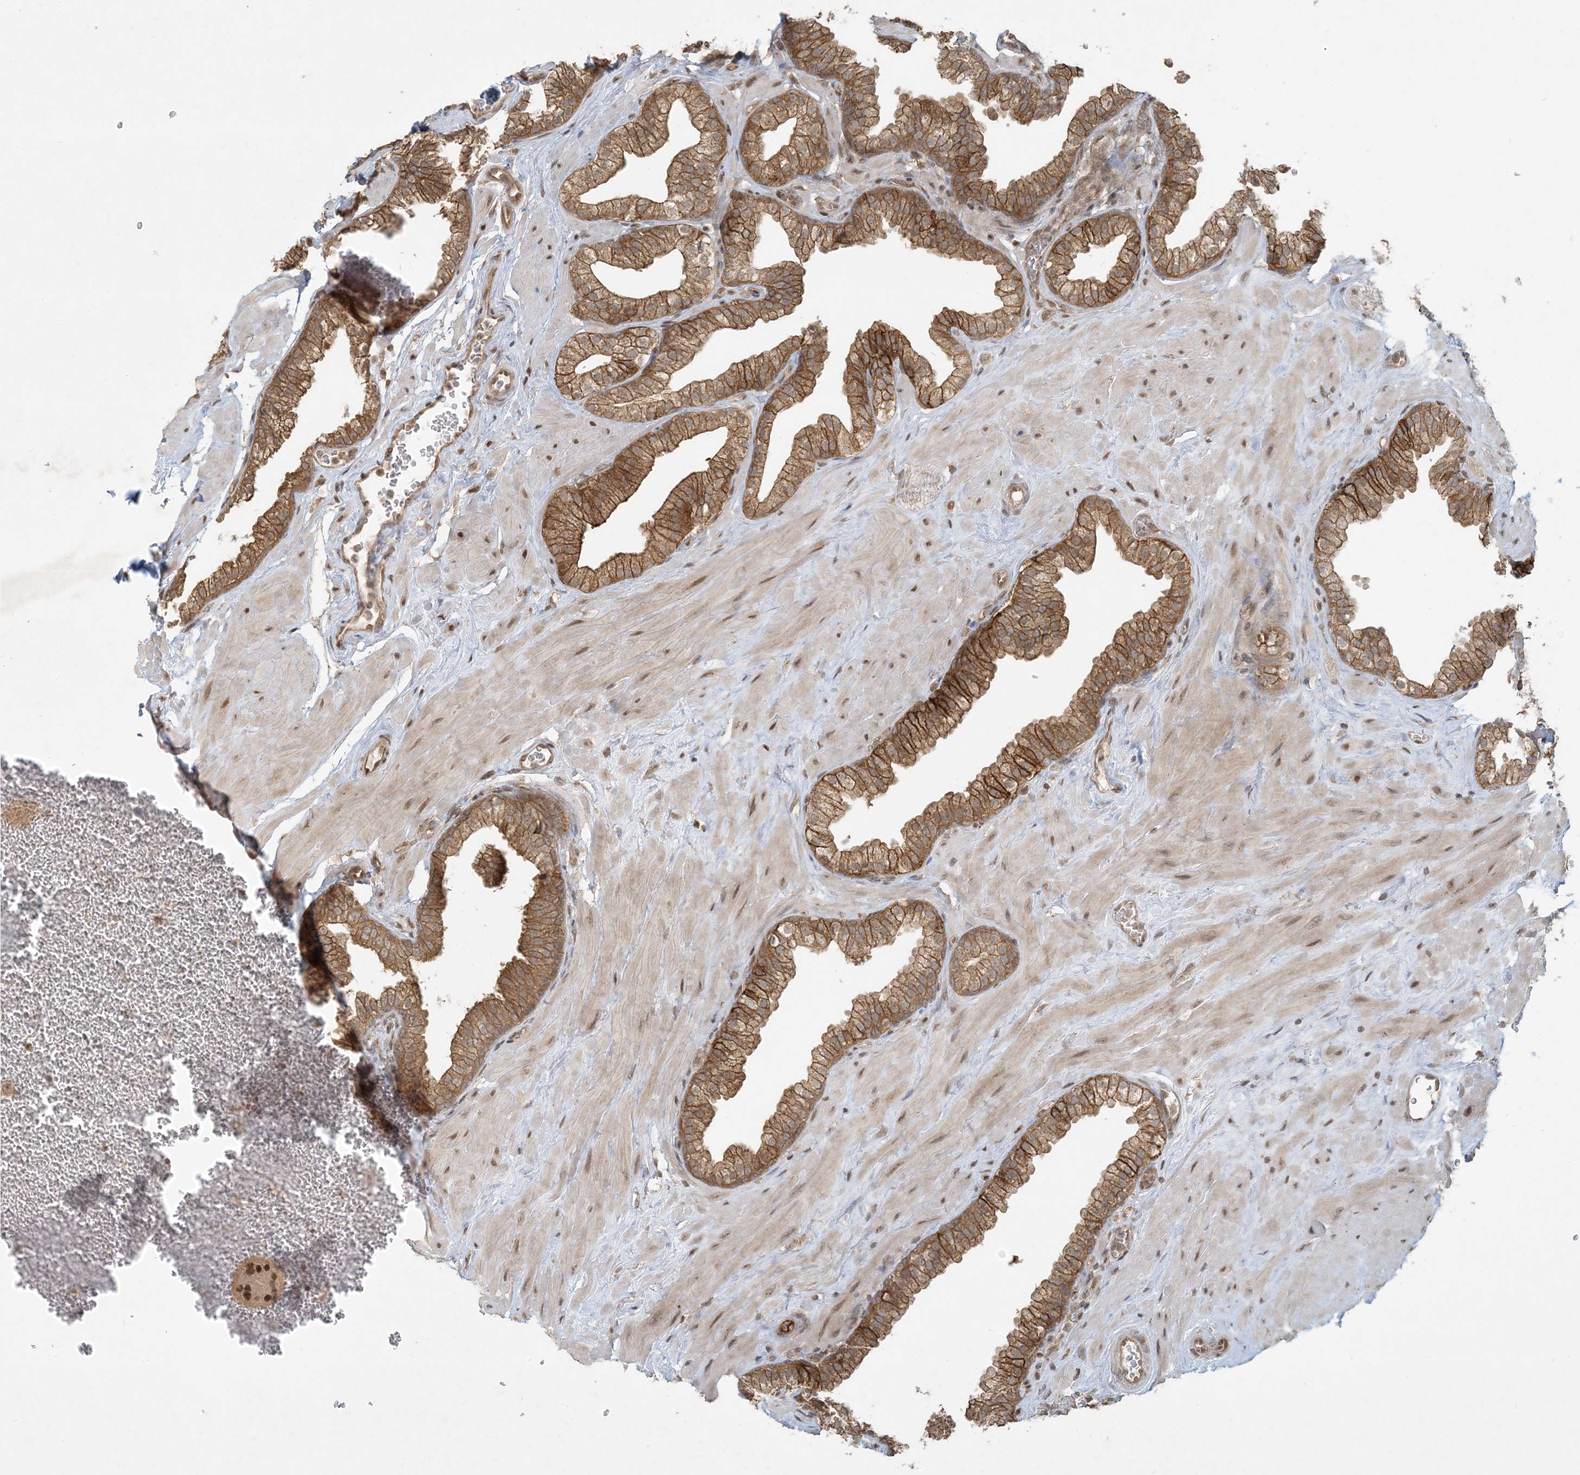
{"staining": {"intensity": "moderate", "quantity": ">75%", "location": "cytoplasmic/membranous"}, "tissue": "prostate", "cell_type": "Glandular cells", "image_type": "normal", "snomed": [{"axis": "morphology", "description": "Normal tissue, NOS"}, {"axis": "morphology", "description": "Urothelial carcinoma, Low grade"}, {"axis": "topography", "description": "Urinary bladder"}, {"axis": "topography", "description": "Prostate"}], "caption": "DAB immunohistochemical staining of benign prostate demonstrates moderate cytoplasmic/membranous protein staining in approximately >75% of glandular cells.", "gene": "BCORL1", "patient": {"sex": "male", "age": 60}}